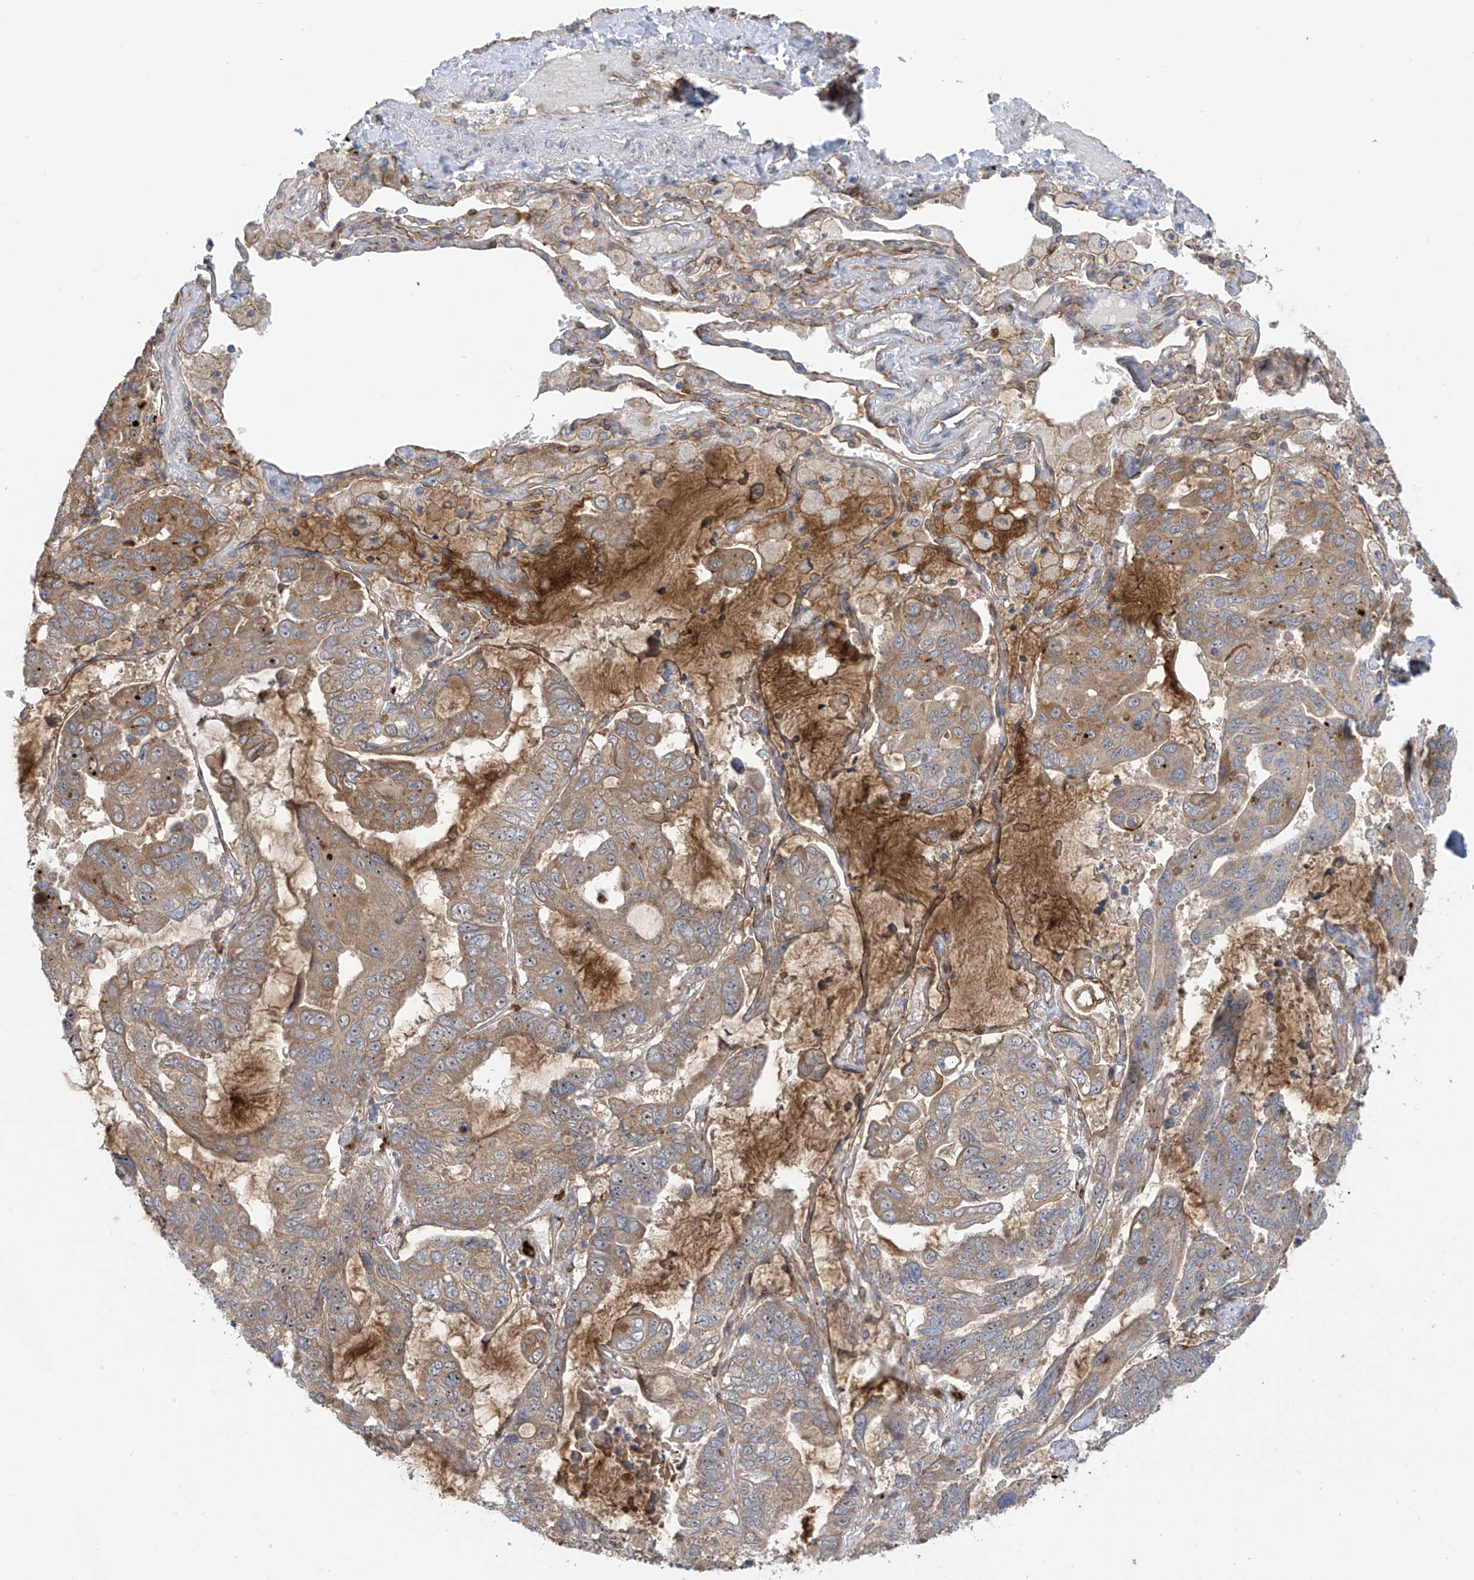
{"staining": {"intensity": "moderate", "quantity": "25%-75%", "location": "cytoplasmic/membranous,nuclear"}, "tissue": "lung cancer", "cell_type": "Tumor cells", "image_type": "cancer", "snomed": [{"axis": "morphology", "description": "Adenocarcinoma, NOS"}, {"axis": "topography", "description": "Lung"}], "caption": "DAB immunohistochemical staining of human adenocarcinoma (lung) shows moderate cytoplasmic/membranous and nuclear protein expression in approximately 25%-75% of tumor cells.", "gene": "KIAA1522", "patient": {"sex": "male", "age": 64}}